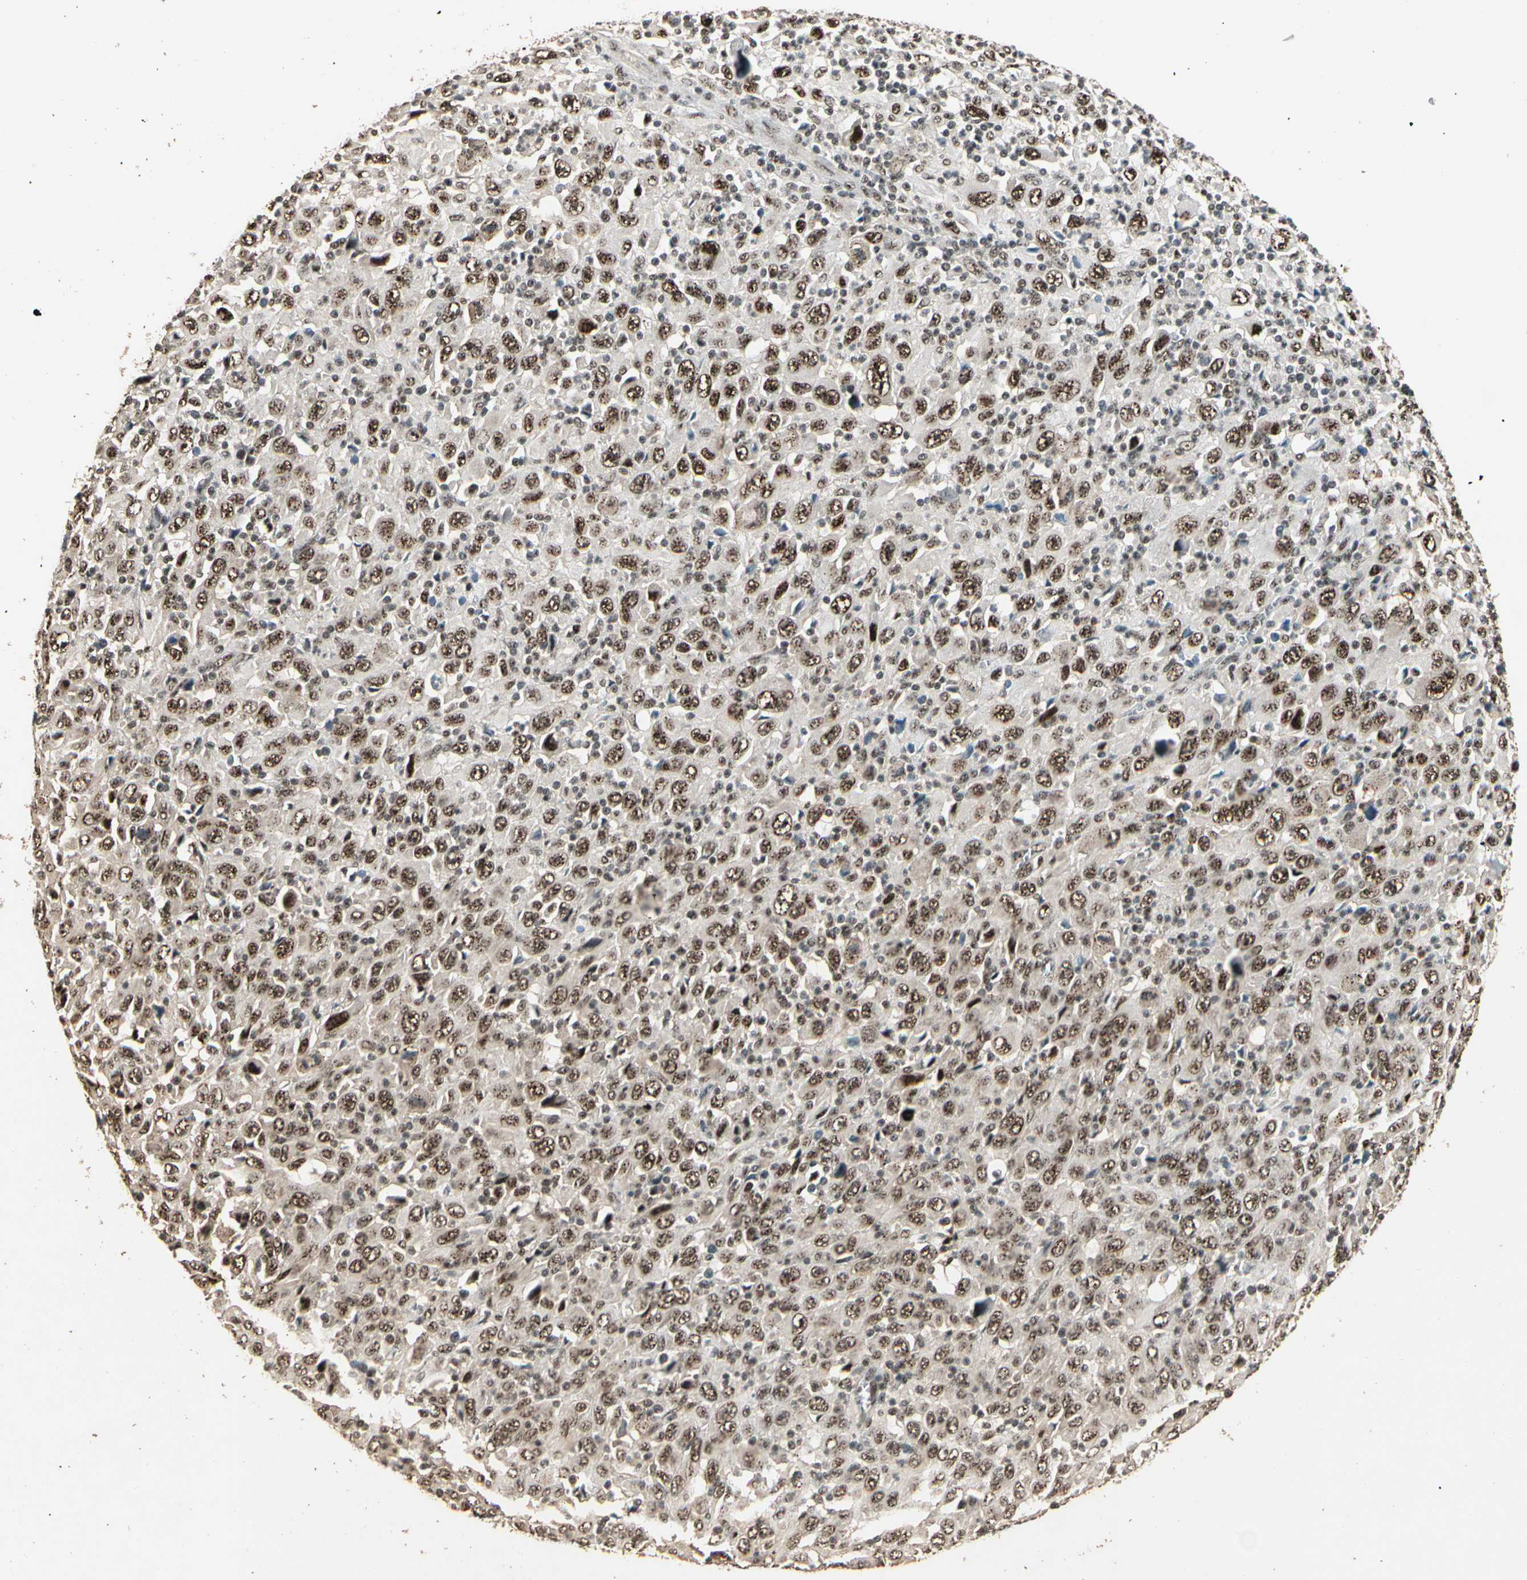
{"staining": {"intensity": "moderate", "quantity": ">75%", "location": "nuclear"}, "tissue": "melanoma", "cell_type": "Tumor cells", "image_type": "cancer", "snomed": [{"axis": "morphology", "description": "Malignant melanoma, Metastatic site"}, {"axis": "topography", "description": "Skin"}], "caption": "The image shows a brown stain indicating the presence of a protein in the nuclear of tumor cells in melanoma. The protein is shown in brown color, while the nuclei are stained blue.", "gene": "RBM25", "patient": {"sex": "female", "age": 56}}